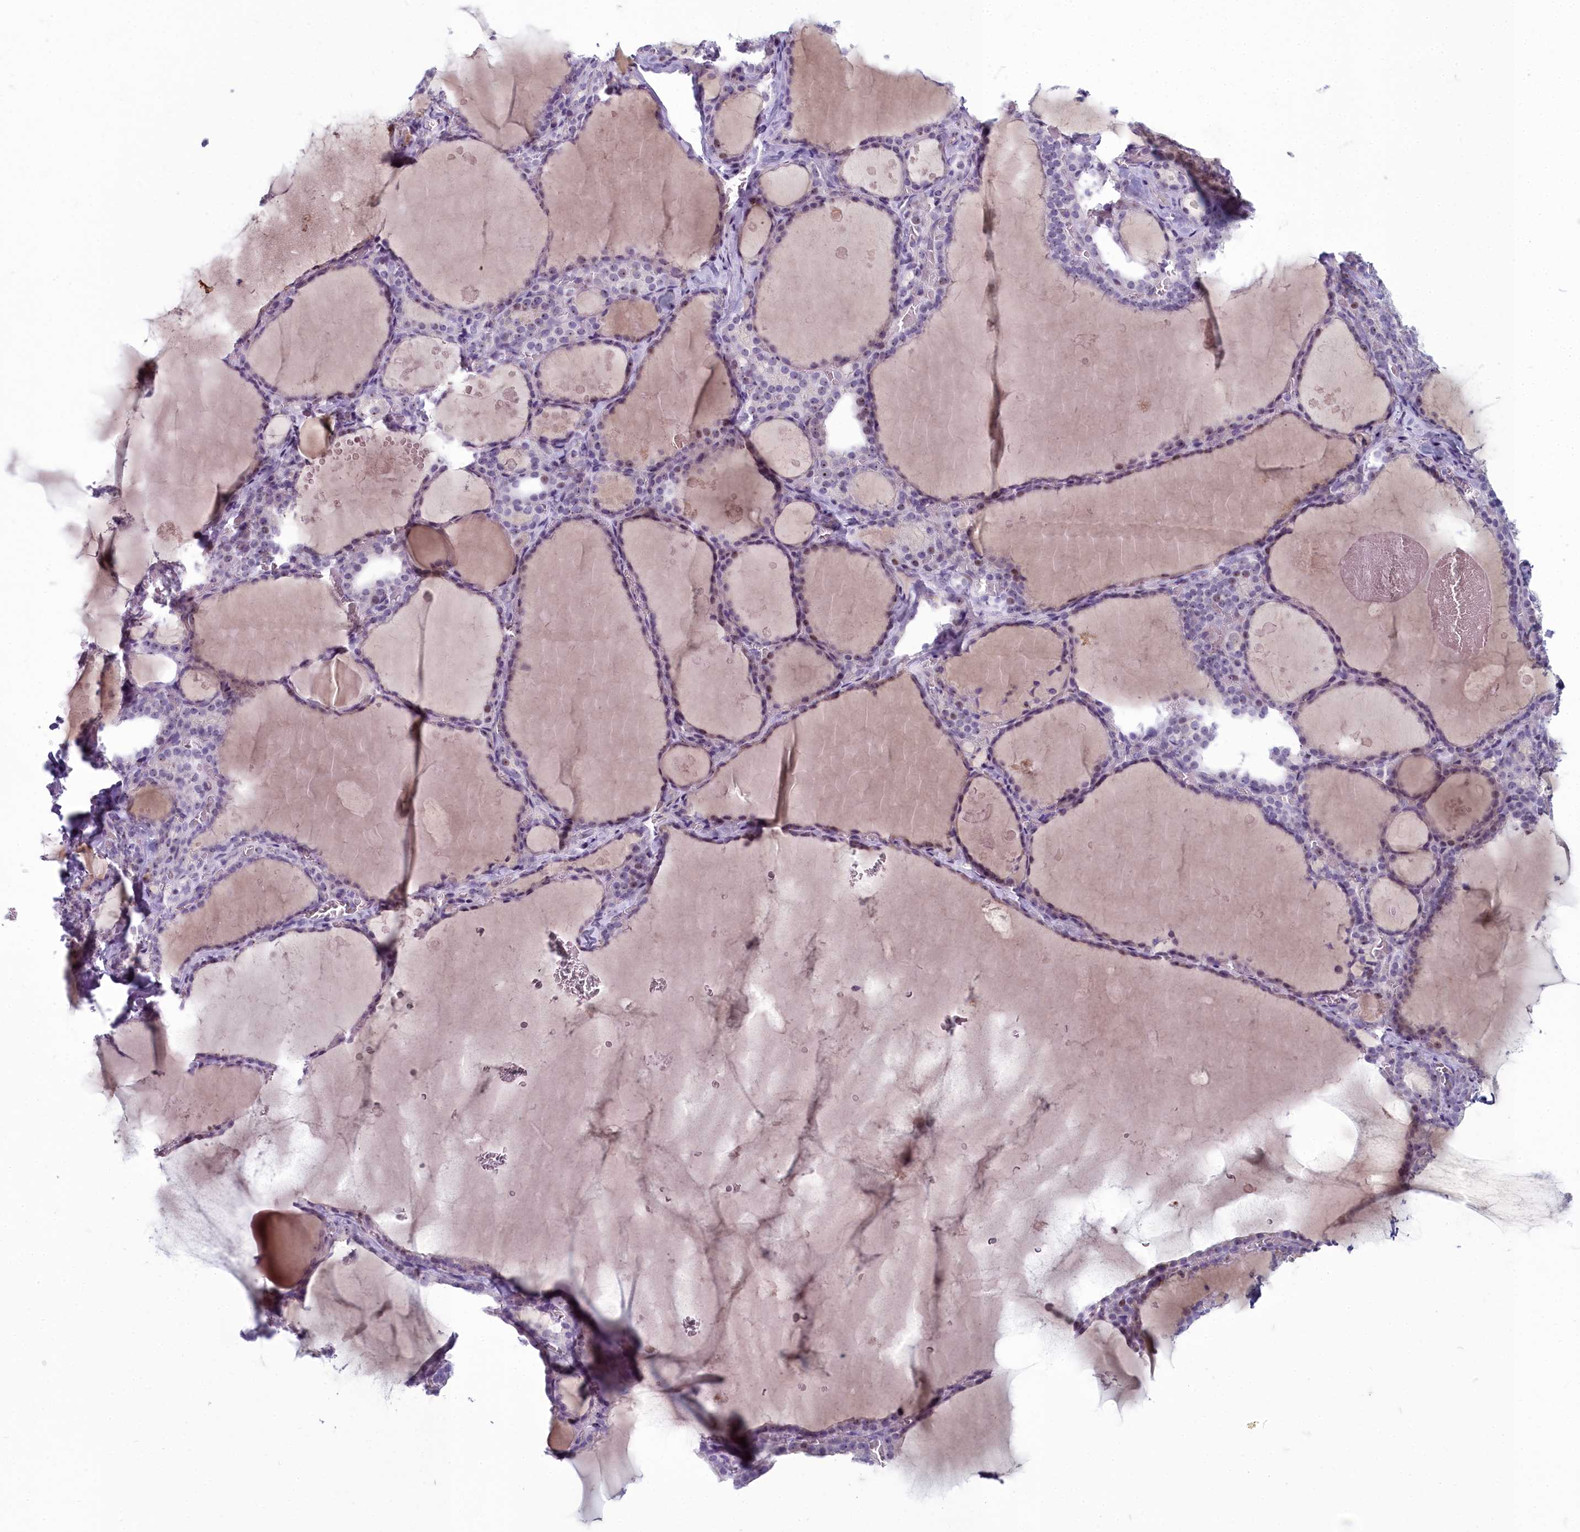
{"staining": {"intensity": "weak", "quantity": "<25%", "location": "nuclear"}, "tissue": "thyroid gland", "cell_type": "Glandular cells", "image_type": "normal", "snomed": [{"axis": "morphology", "description": "Normal tissue, NOS"}, {"axis": "topography", "description": "Thyroid gland"}], "caption": "This is an immunohistochemistry photomicrograph of unremarkable human thyroid gland. There is no staining in glandular cells.", "gene": "INSYN2A", "patient": {"sex": "male", "age": 56}}